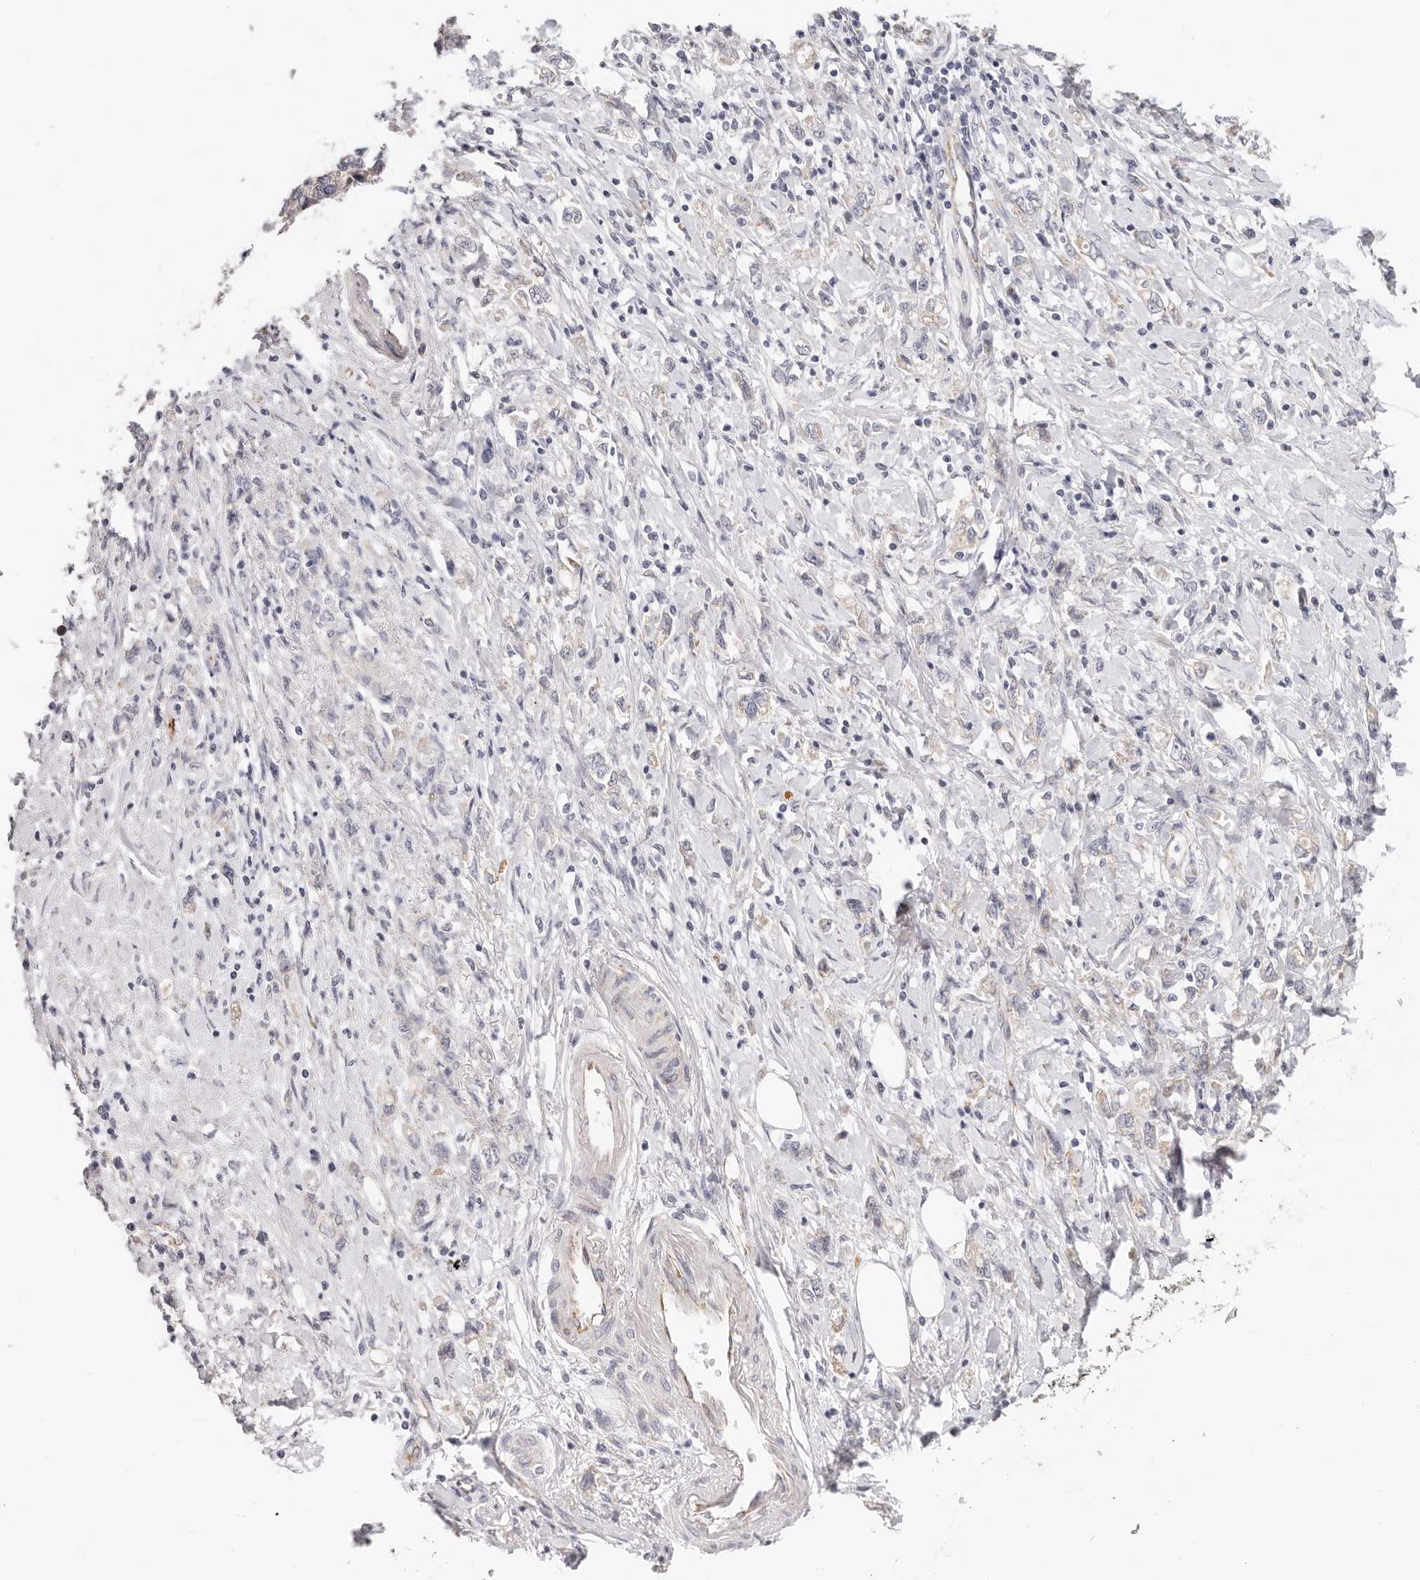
{"staining": {"intensity": "weak", "quantity": "<25%", "location": "cytoplasmic/membranous"}, "tissue": "stomach cancer", "cell_type": "Tumor cells", "image_type": "cancer", "snomed": [{"axis": "morphology", "description": "Adenocarcinoma, NOS"}, {"axis": "topography", "description": "Stomach"}], "caption": "Tumor cells show no significant expression in stomach adenocarcinoma.", "gene": "AFDN", "patient": {"sex": "female", "age": 76}}